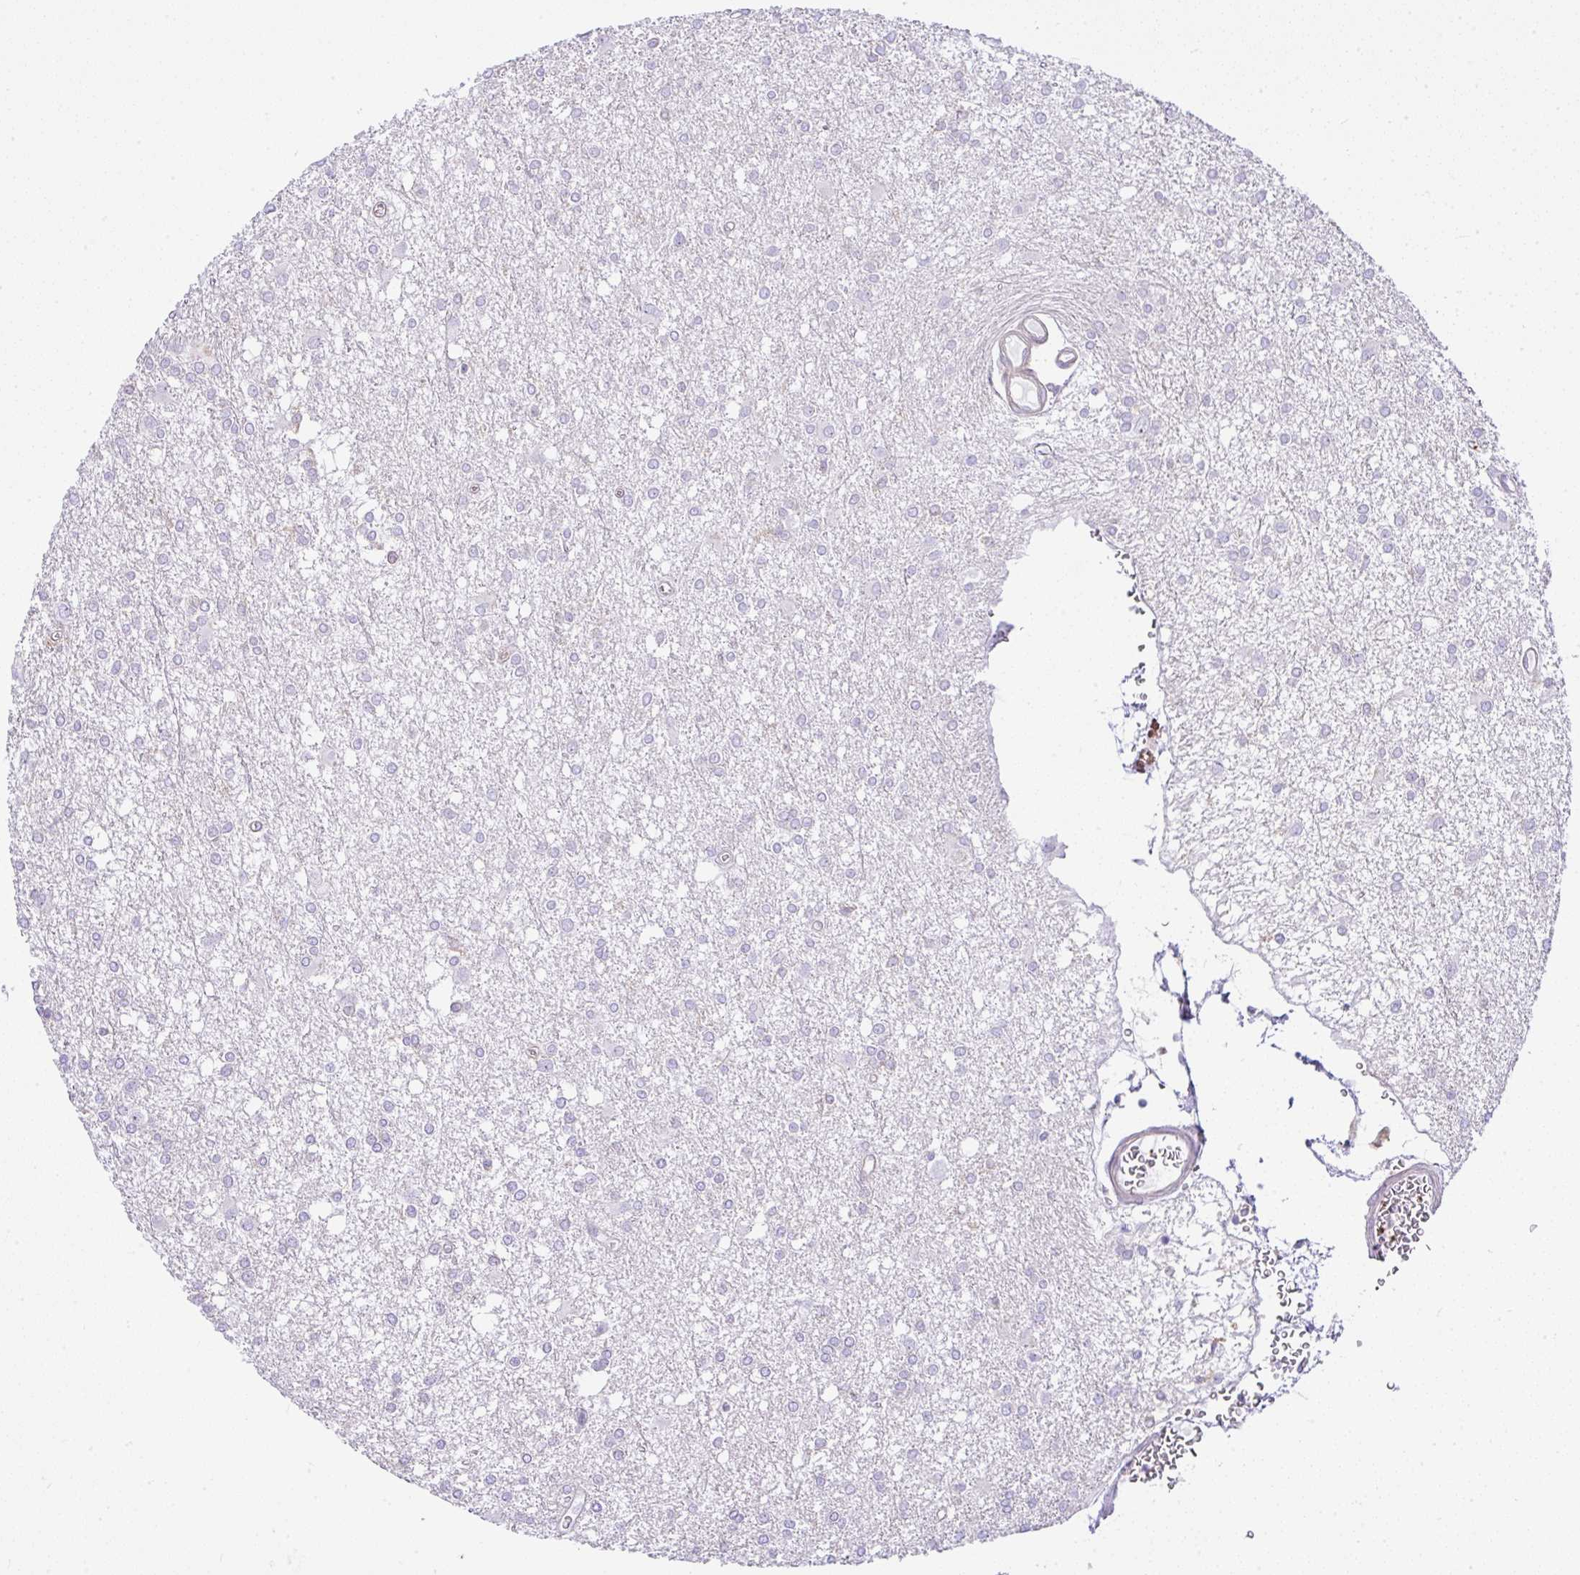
{"staining": {"intensity": "negative", "quantity": "none", "location": "none"}, "tissue": "glioma", "cell_type": "Tumor cells", "image_type": "cancer", "snomed": [{"axis": "morphology", "description": "Glioma, malignant, High grade"}, {"axis": "topography", "description": "Brain"}], "caption": "A micrograph of glioma stained for a protein shows no brown staining in tumor cells.", "gene": "CCDC142", "patient": {"sex": "male", "age": 48}}